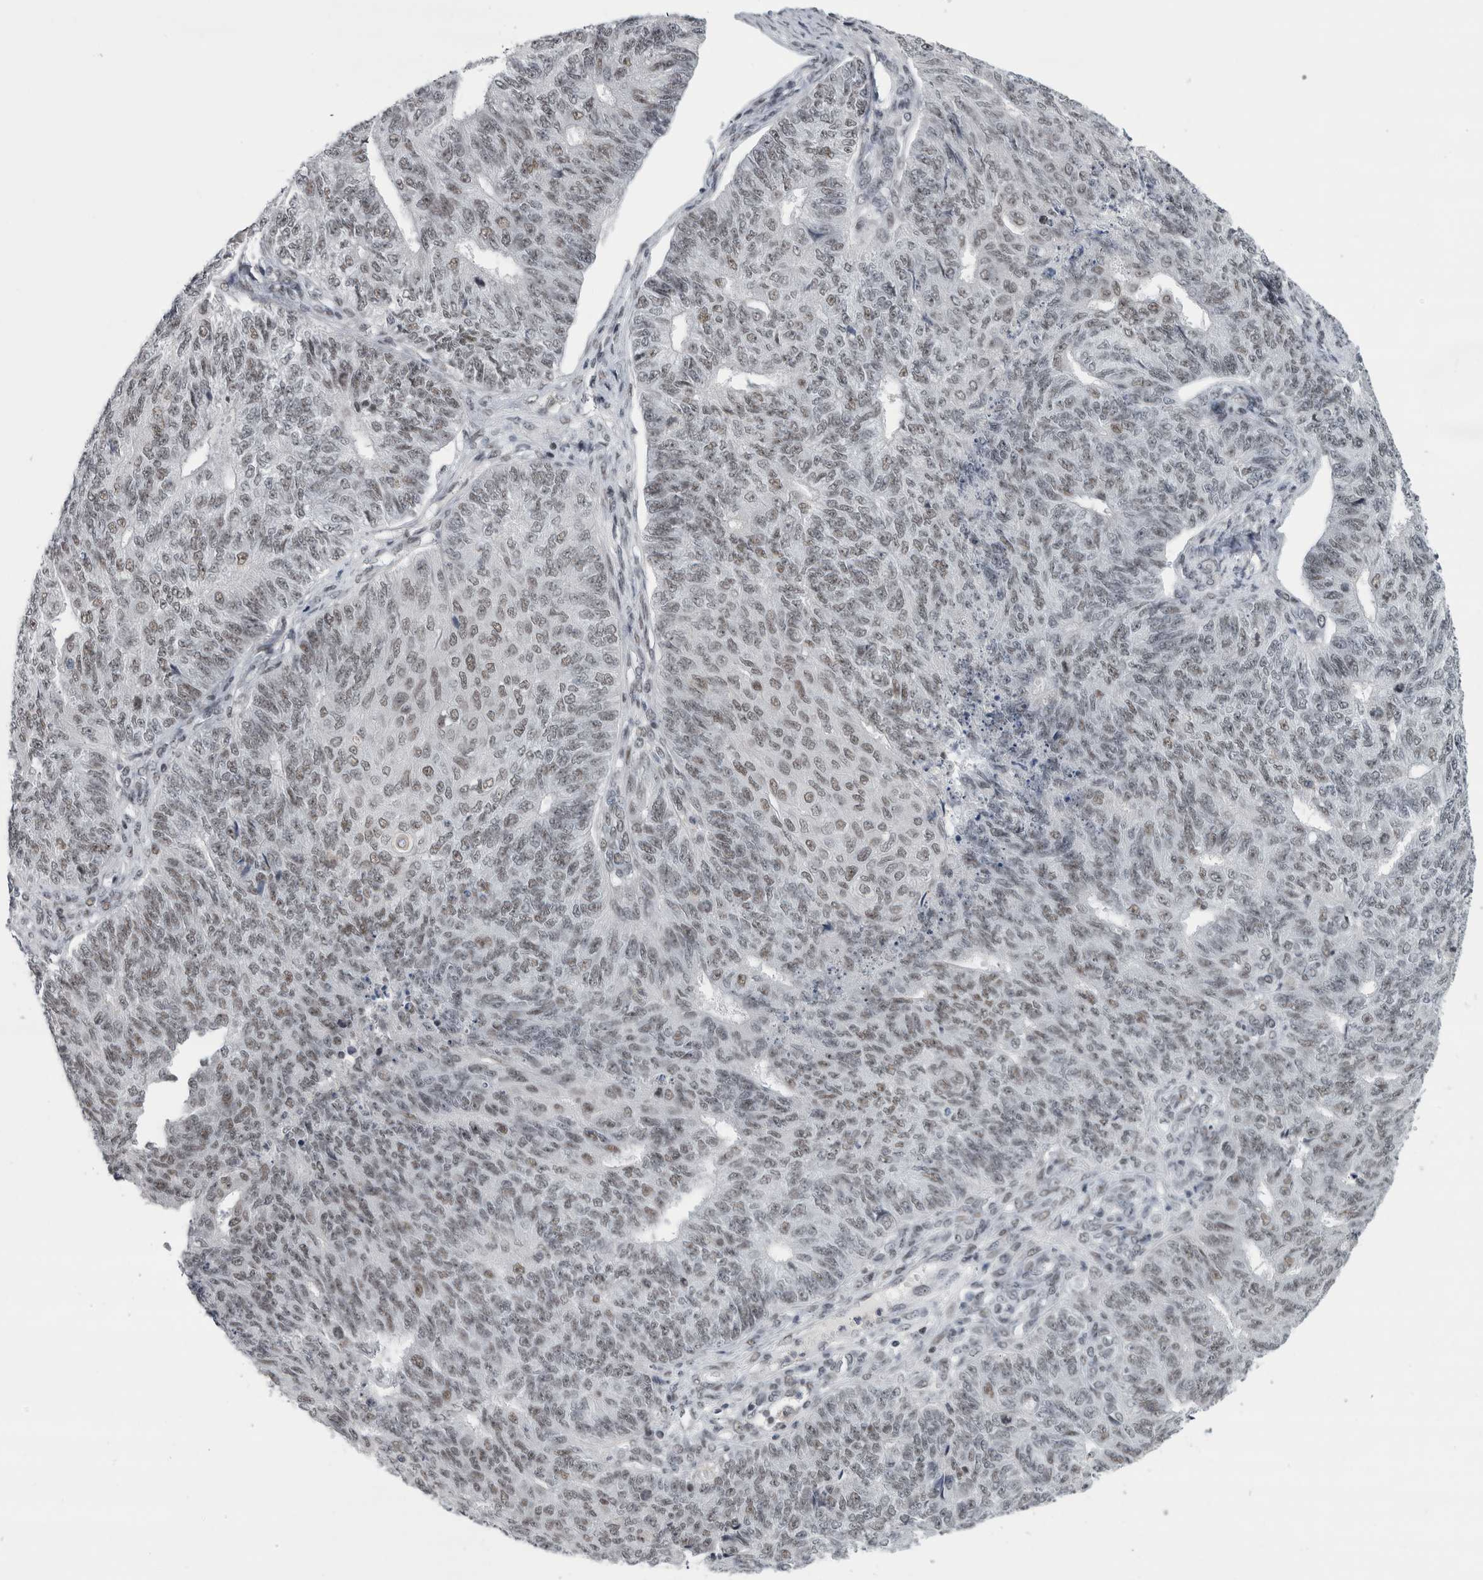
{"staining": {"intensity": "weak", "quantity": ">75%", "location": "nuclear"}, "tissue": "endometrial cancer", "cell_type": "Tumor cells", "image_type": "cancer", "snomed": [{"axis": "morphology", "description": "Adenocarcinoma, NOS"}, {"axis": "topography", "description": "Endometrium"}], "caption": "A low amount of weak nuclear staining is seen in about >75% of tumor cells in adenocarcinoma (endometrial) tissue.", "gene": "ARID4B", "patient": {"sex": "female", "age": 32}}